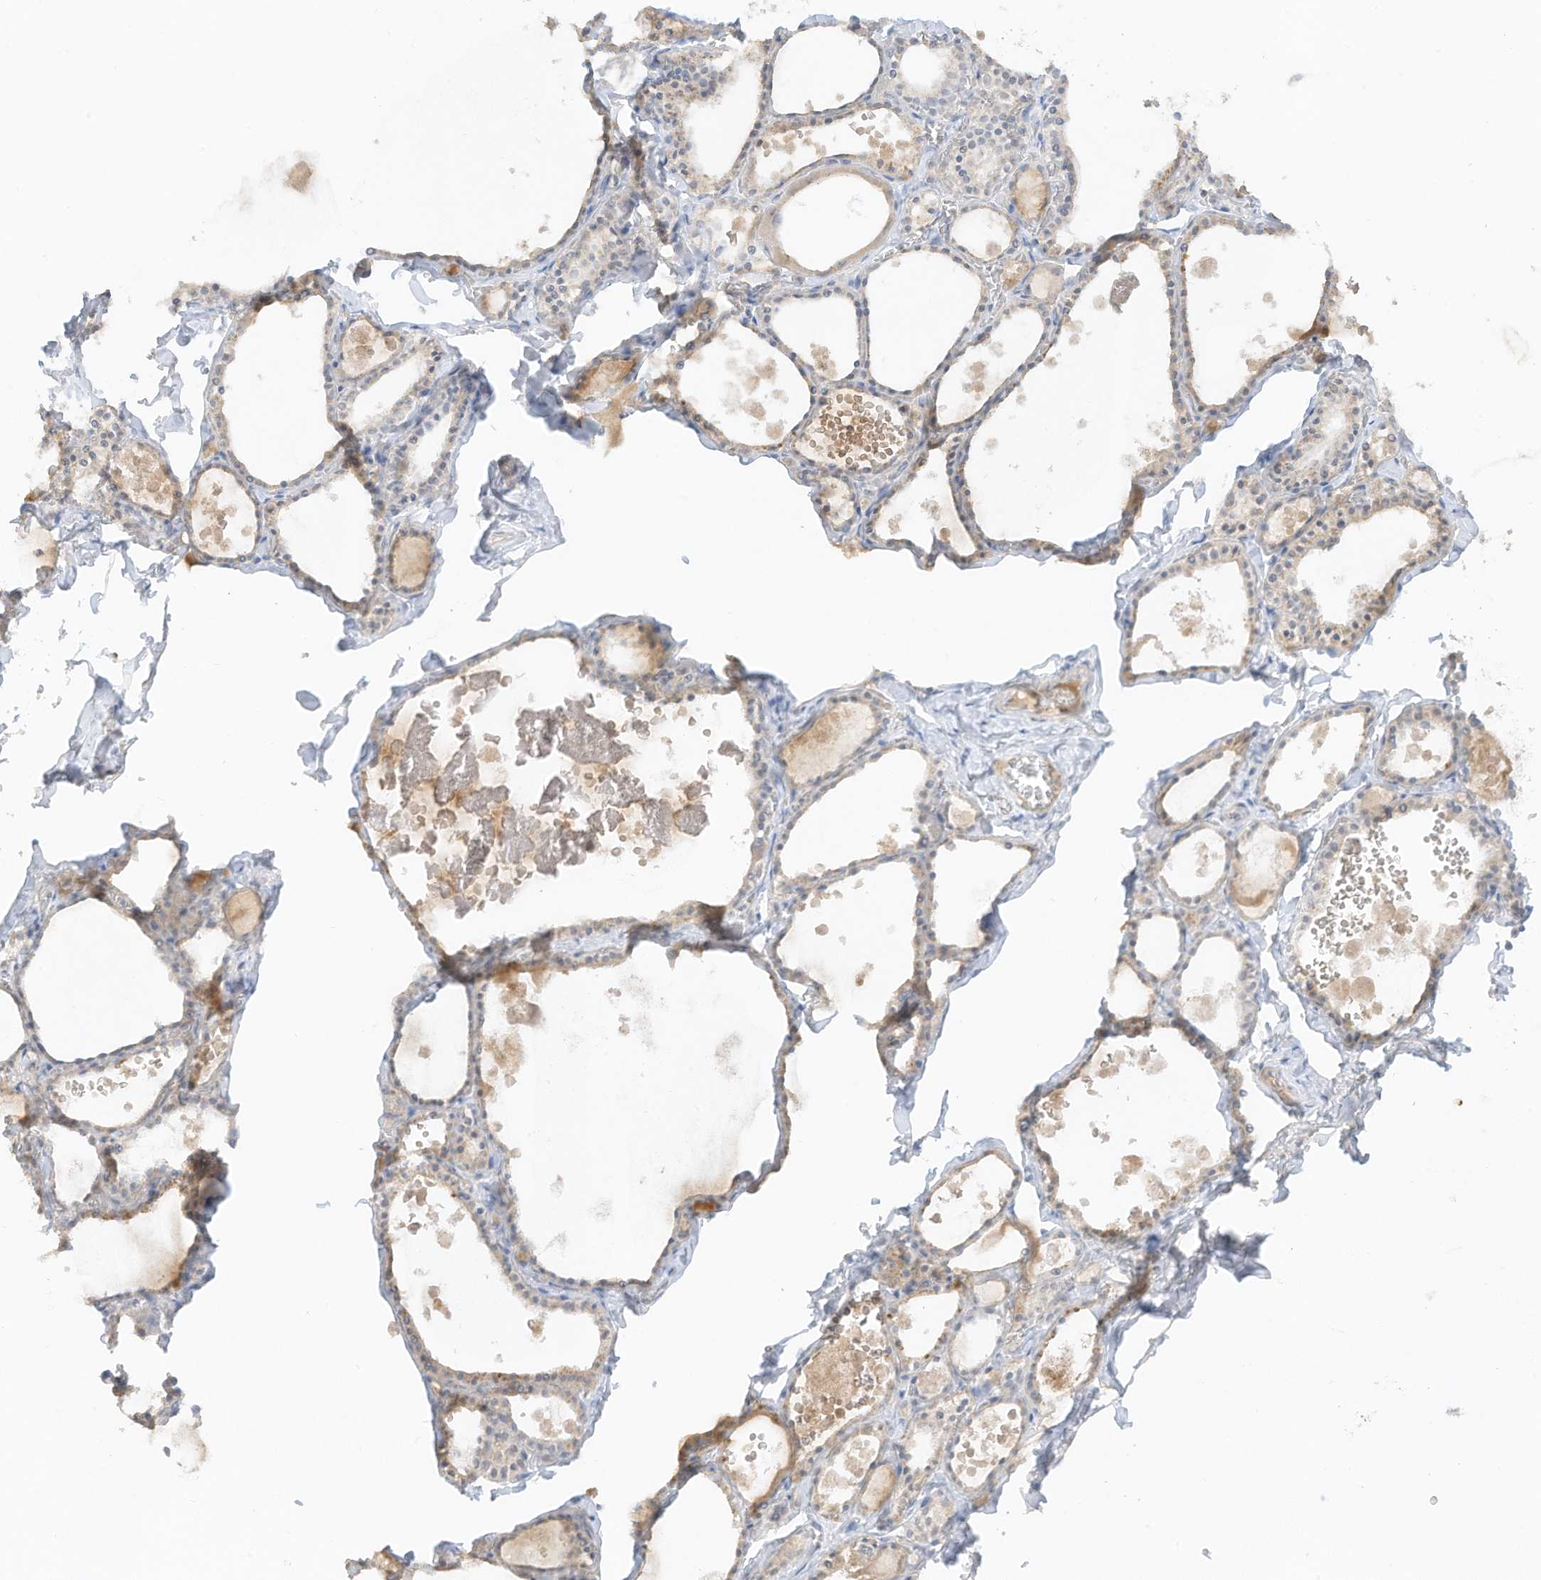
{"staining": {"intensity": "weak", "quantity": ">75%", "location": "cytoplasmic/membranous"}, "tissue": "thyroid gland", "cell_type": "Glandular cells", "image_type": "normal", "snomed": [{"axis": "morphology", "description": "Normal tissue, NOS"}, {"axis": "topography", "description": "Thyroid gland"}], "caption": "Immunohistochemistry micrograph of normal thyroid gland: thyroid gland stained using immunohistochemistry demonstrates low levels of weak protein expression localized specifically in the cytoplasmic/membranous of glandular cells, appearing as a cytoplasmic/membranous brown color.", "gene": "ZBTB41", "patient": {"sex": "male", "age": 56}}